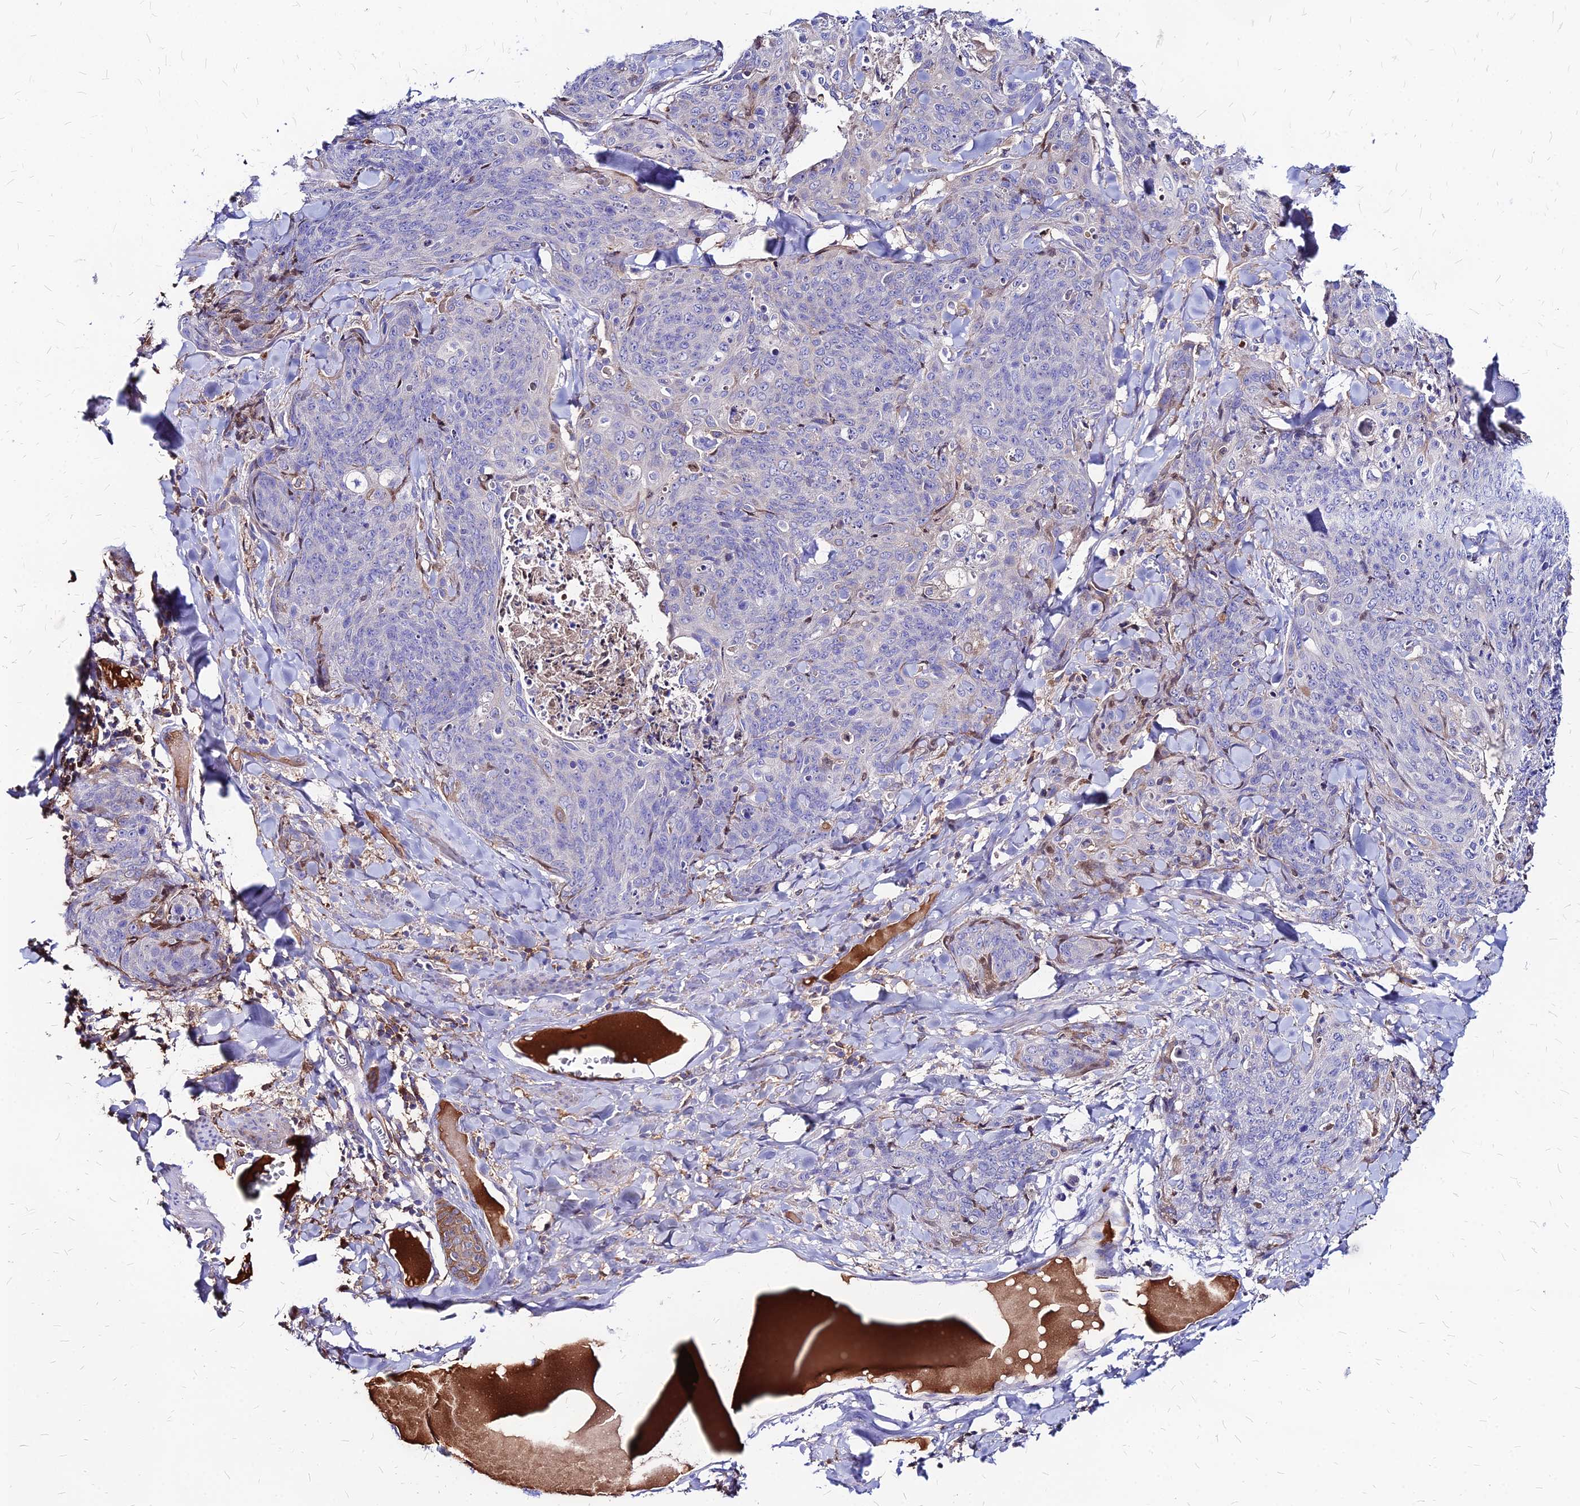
{"staining": {"intensity": "negative", "quantity": "none", "location": "none"}, "tissue": "skin cancer", "cell_type": "Tumor cells", "image_type": "cancer", "snomed": [{"axis": "morphology", "description": "Squamous cell carcinoma, NOS"}, {"axis": "topography", "description": "Skin"}, {"axis": "topography", "description": "Vulva"}], "caption": "High magnification brightfield microscopy of squamous cell carcinoma (skin) stained with DAB (3,3'-diaminobenzidine) (brown) and counterstained with hematoxylin (blue): tumor cells show no significant expression.", "gene": "ACSM6", "patient": {"sex": "female", "age": 85}}